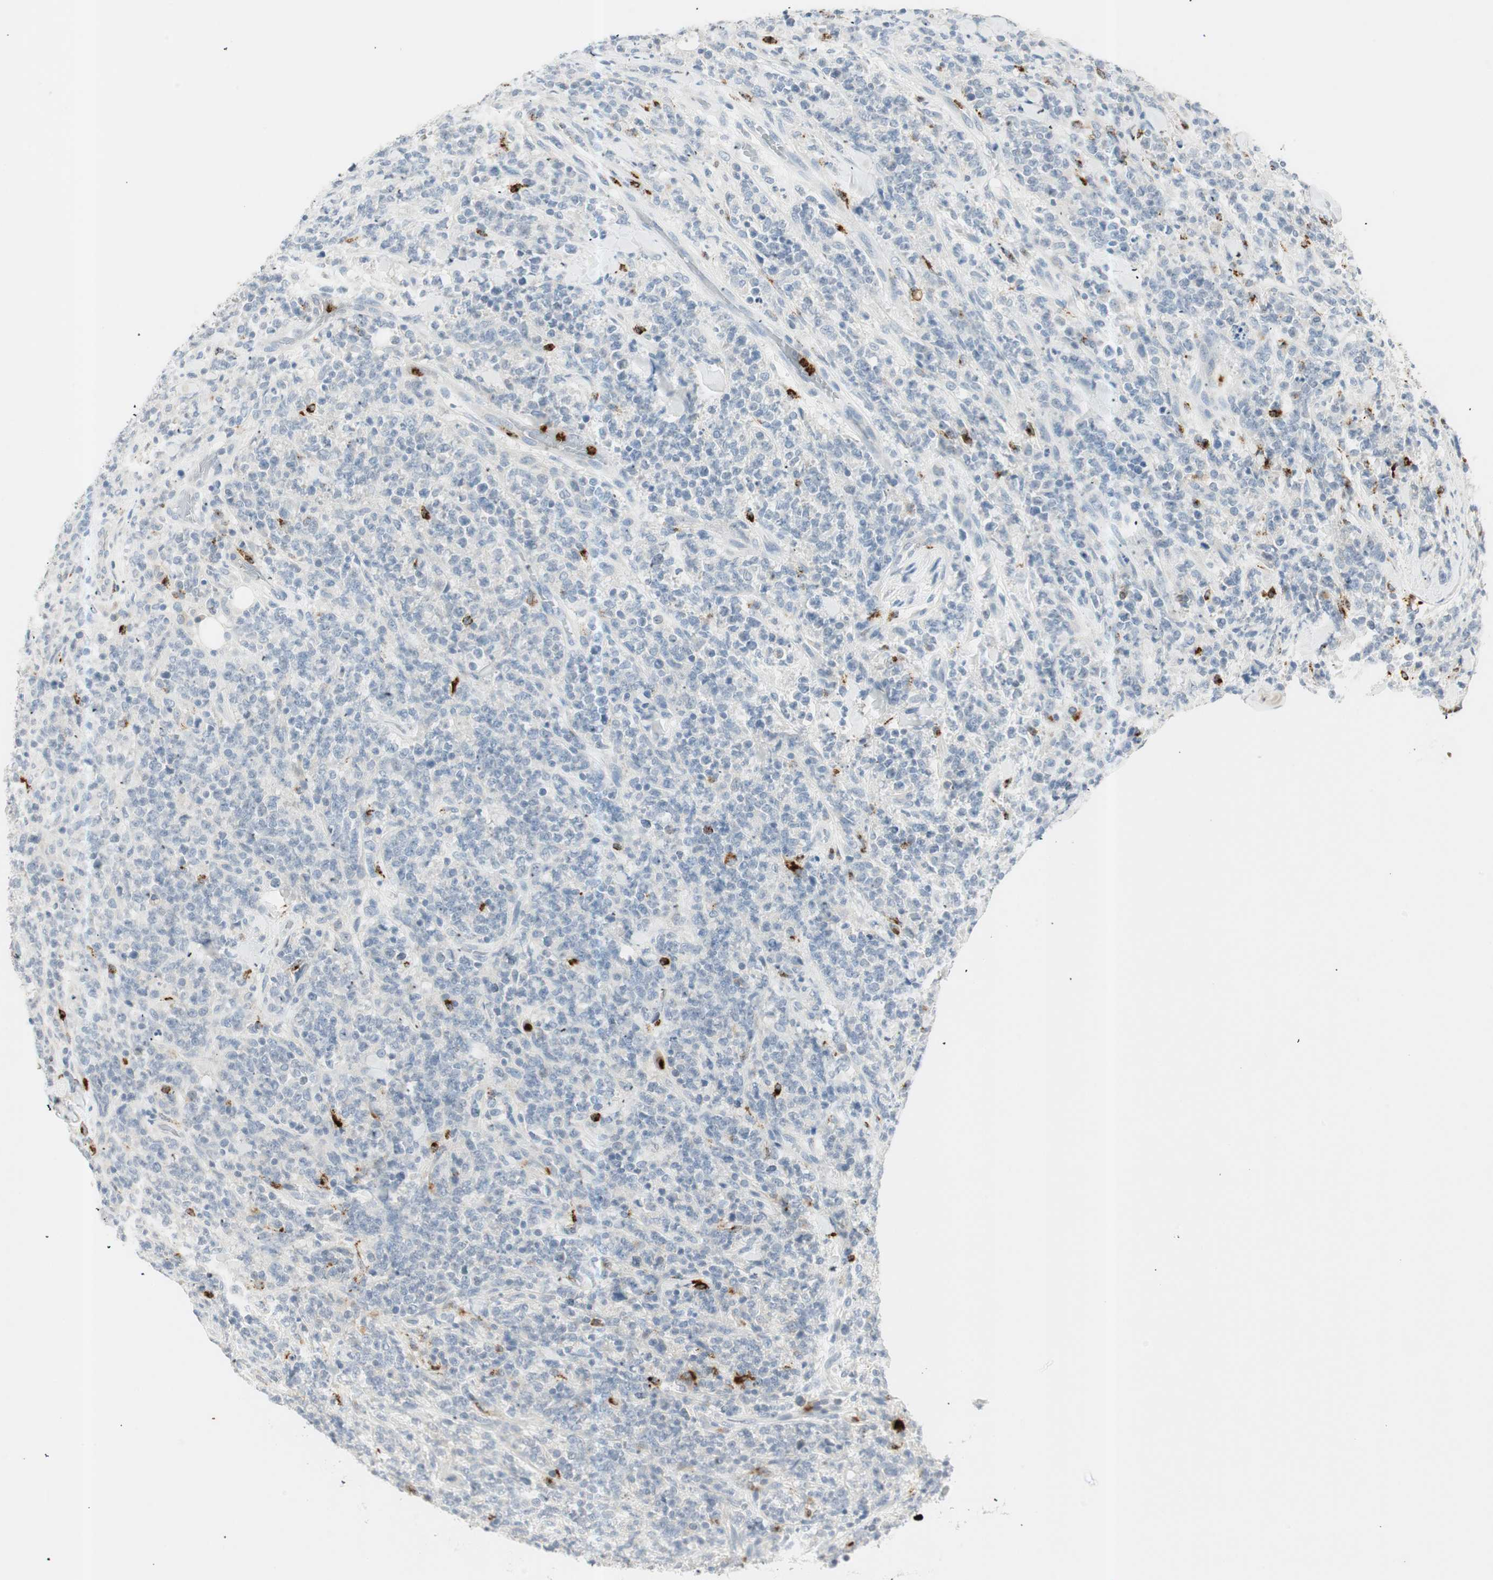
{"staining": {"intensity": "negative", "quantity": "none", "location": "none"}, "tissue": "lymphoma", "cell_type": "Tumor cells", "image_type": "cancer", "snomed": [{"axis": "morphology", "description": "Malignant lymphoma, non-Hodgkin's type, High grade"}, {"axis": "topography", "description": "Soft tissue"}], "caption": "A high-resolution micrograph shows IHC staining of lymphoma, which exhibits no significant positivity in tumor cells. (Immunohistochemistry, brightfield microscopy, high magnification).", "gene": "PRTN3", "patient": {"sex": "male", "age": 18}}